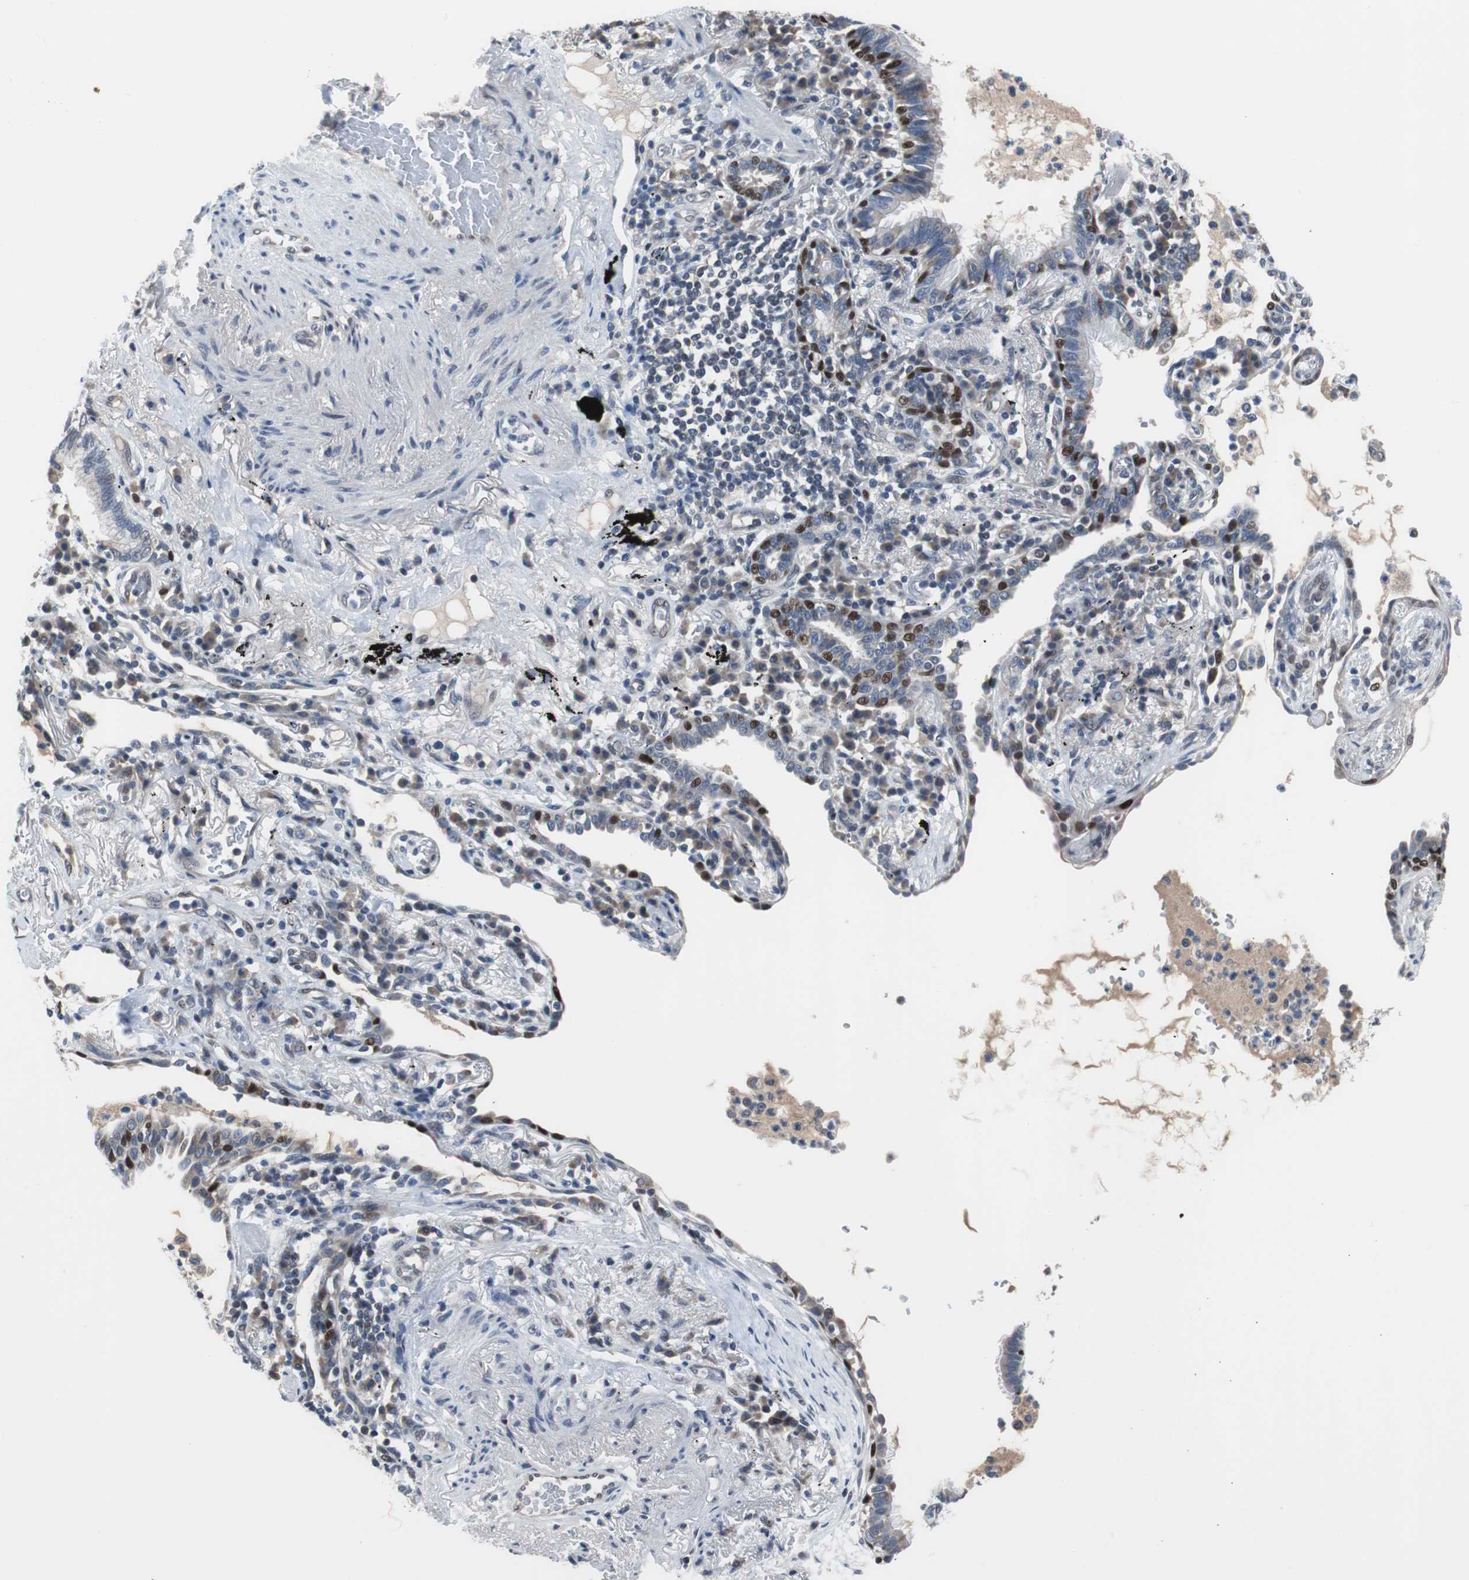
{"staining": {"intensity": "weak", "quantity": "25%-75%", "location": "cytoplasmic/membranous,nuclear"}, "tissue": "lung cancer", "cell_type": "Tumor cells", "image_type": "cancer", "snomed": [{"axis": "morphology", "description": "Adenocarcinoma, NOS"}, {"axis": "topography", "description": "Lung"}], "caption": "Protein expression analysis of adenocarcinoma (lung) exhibits weak cytoplasmic/membranous and nuclear expression in about 25%-75% of tumor cells.", "gene": "TP63", "patient": {"sex": "female", "age": 70}}